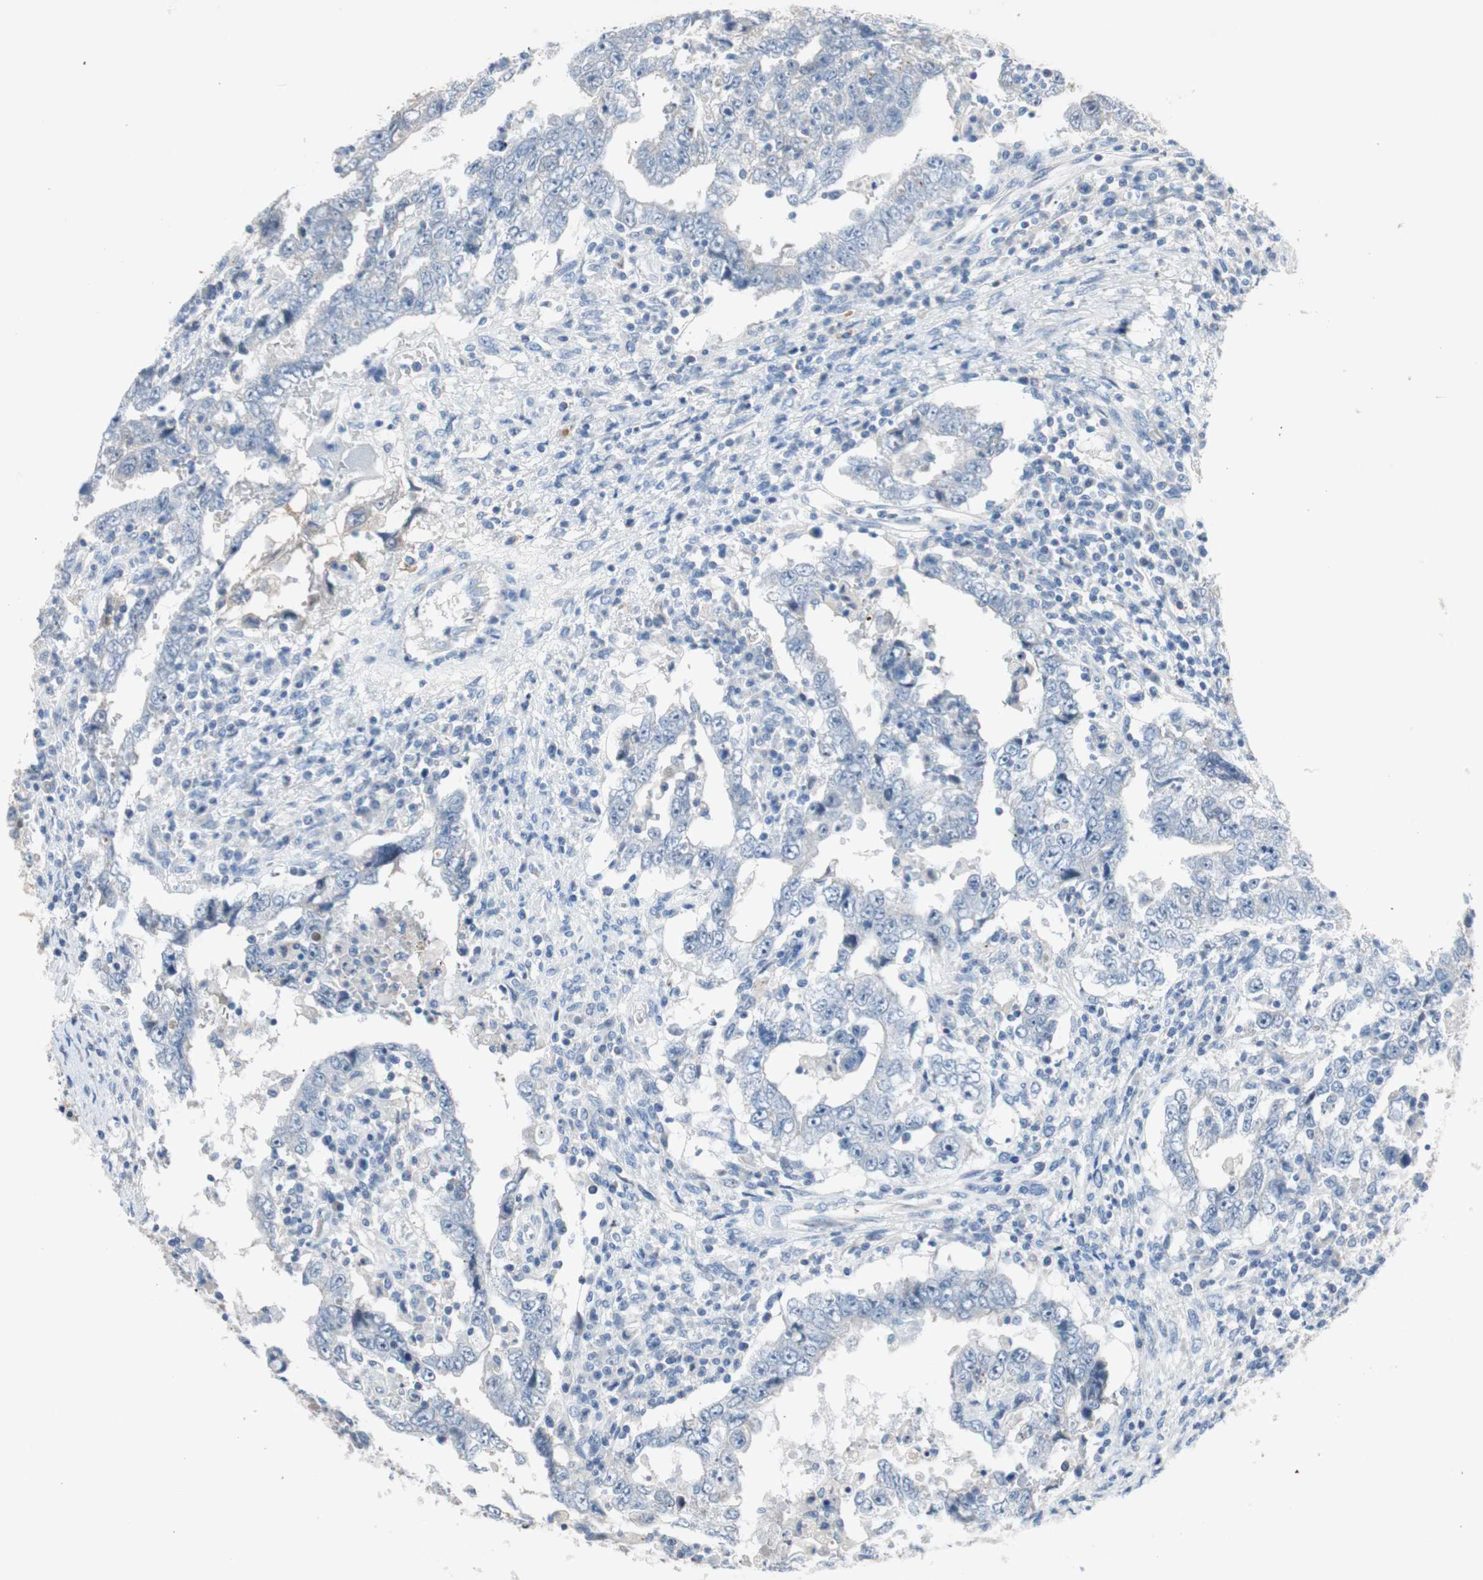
{"staining": {"intensity": "negative", "quantity": "none", "location": "none"}, "tissue": "testis cancer", "cell_type": "Tumor cells", "image_type": "cancer", "snomed": [{"axis": "morphology", "description": "Carcinoma, Embryonal, NOS"}, {"axis": "topography", "description": "Testis"}], "caption": "The histopathology image reveals no significant expression in tumor cells of testis cancer (embryonal carcinoma).", "gene": "PDZK1", "patient": {"sex": "male", "age": 26}}